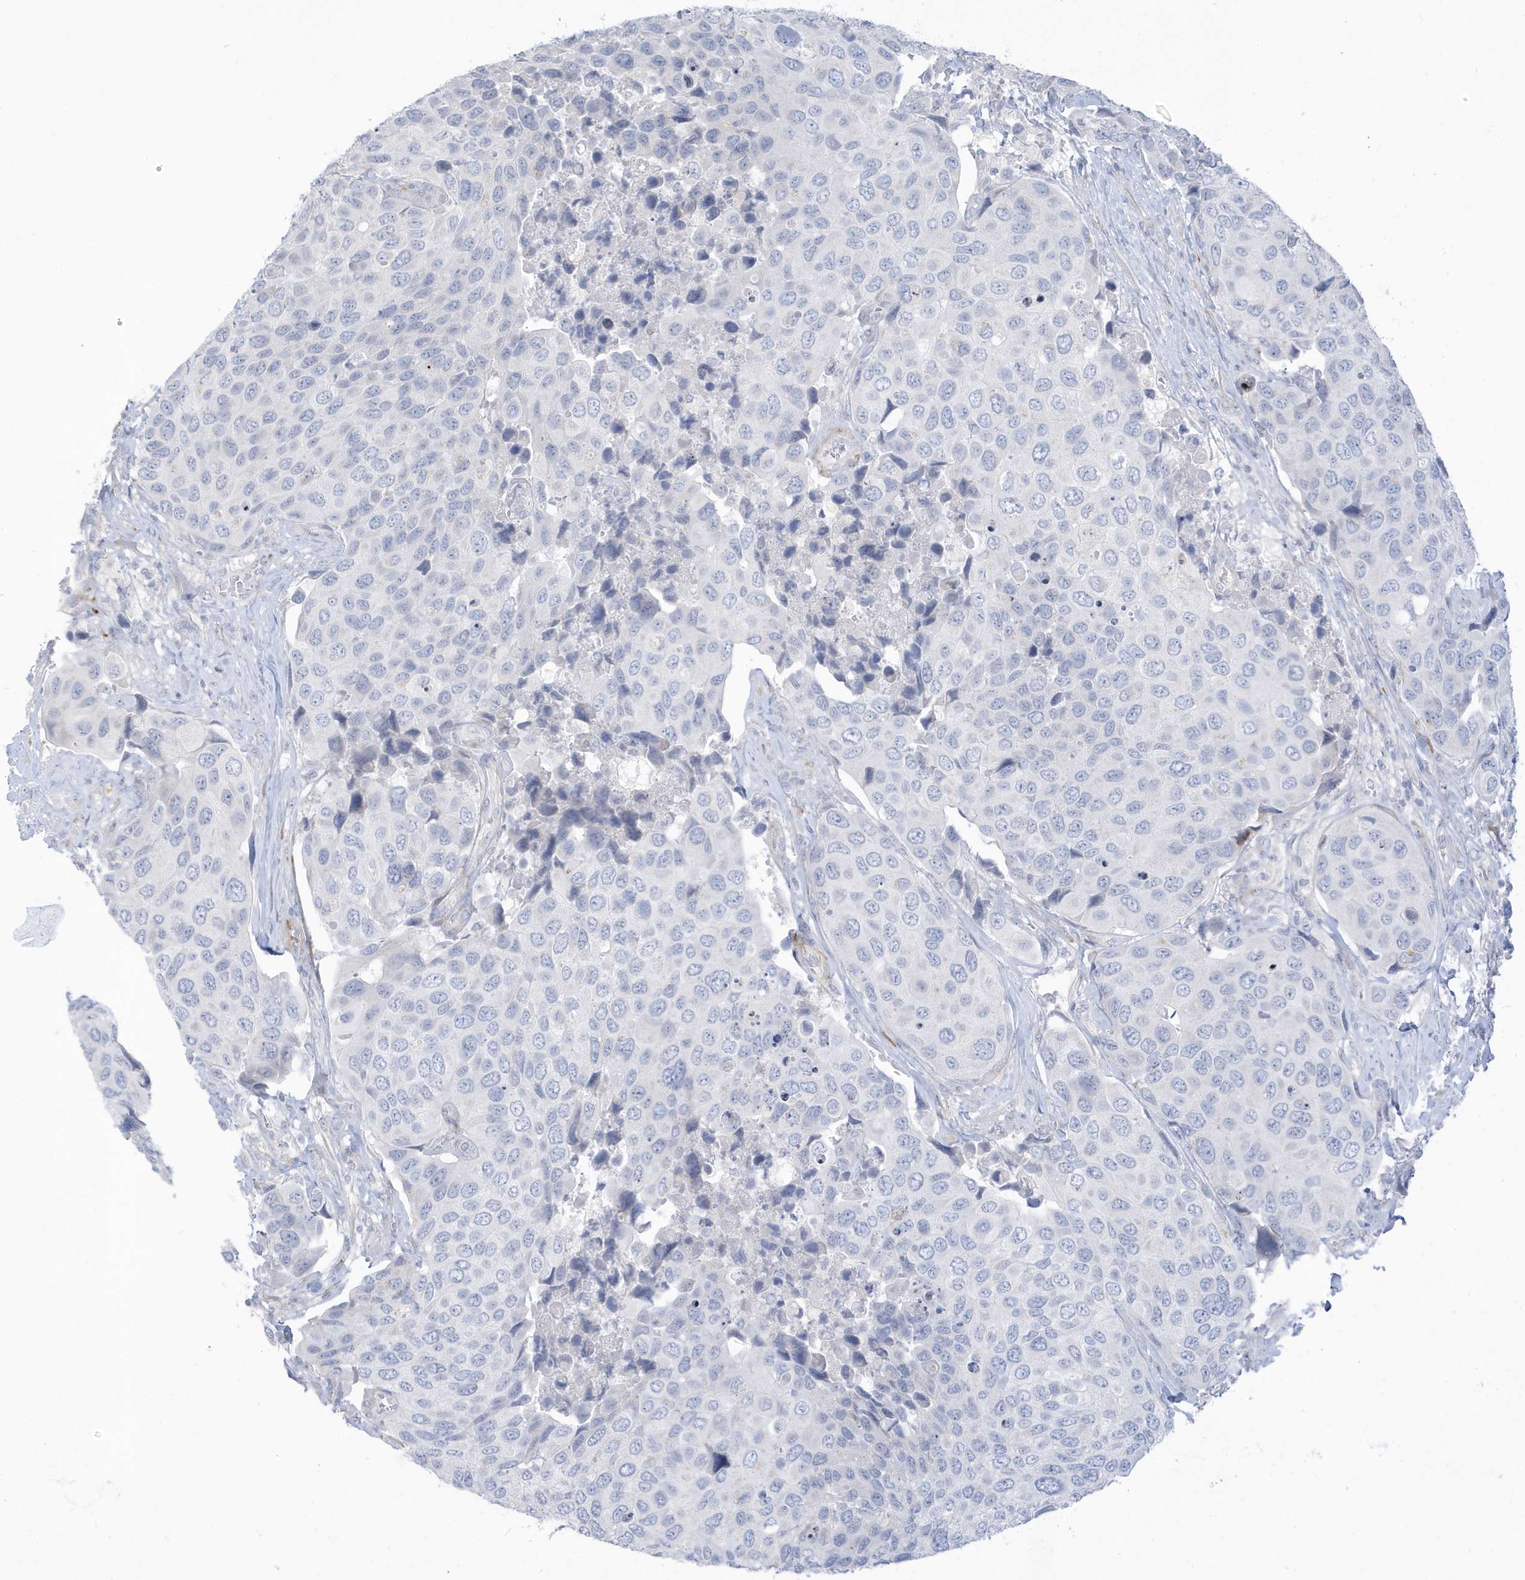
{"staining": {"intensity": "negative", "quantity": "none", "location": "none"}, "tissue": "urothelial cancer", "cell_type": "Tumor cells", "image_type": "cancer", "snomed": [{"axis": "morphology", "description": "Urothelial carcinoma, High grade"}, {"axis": "topography", "description": "Urinary bladder"}], "caption": "There is no significant expression in tumor cells of urothelial cancer.", "gene": "PERM1", "patient": {"sex": "male", "age": 74}}